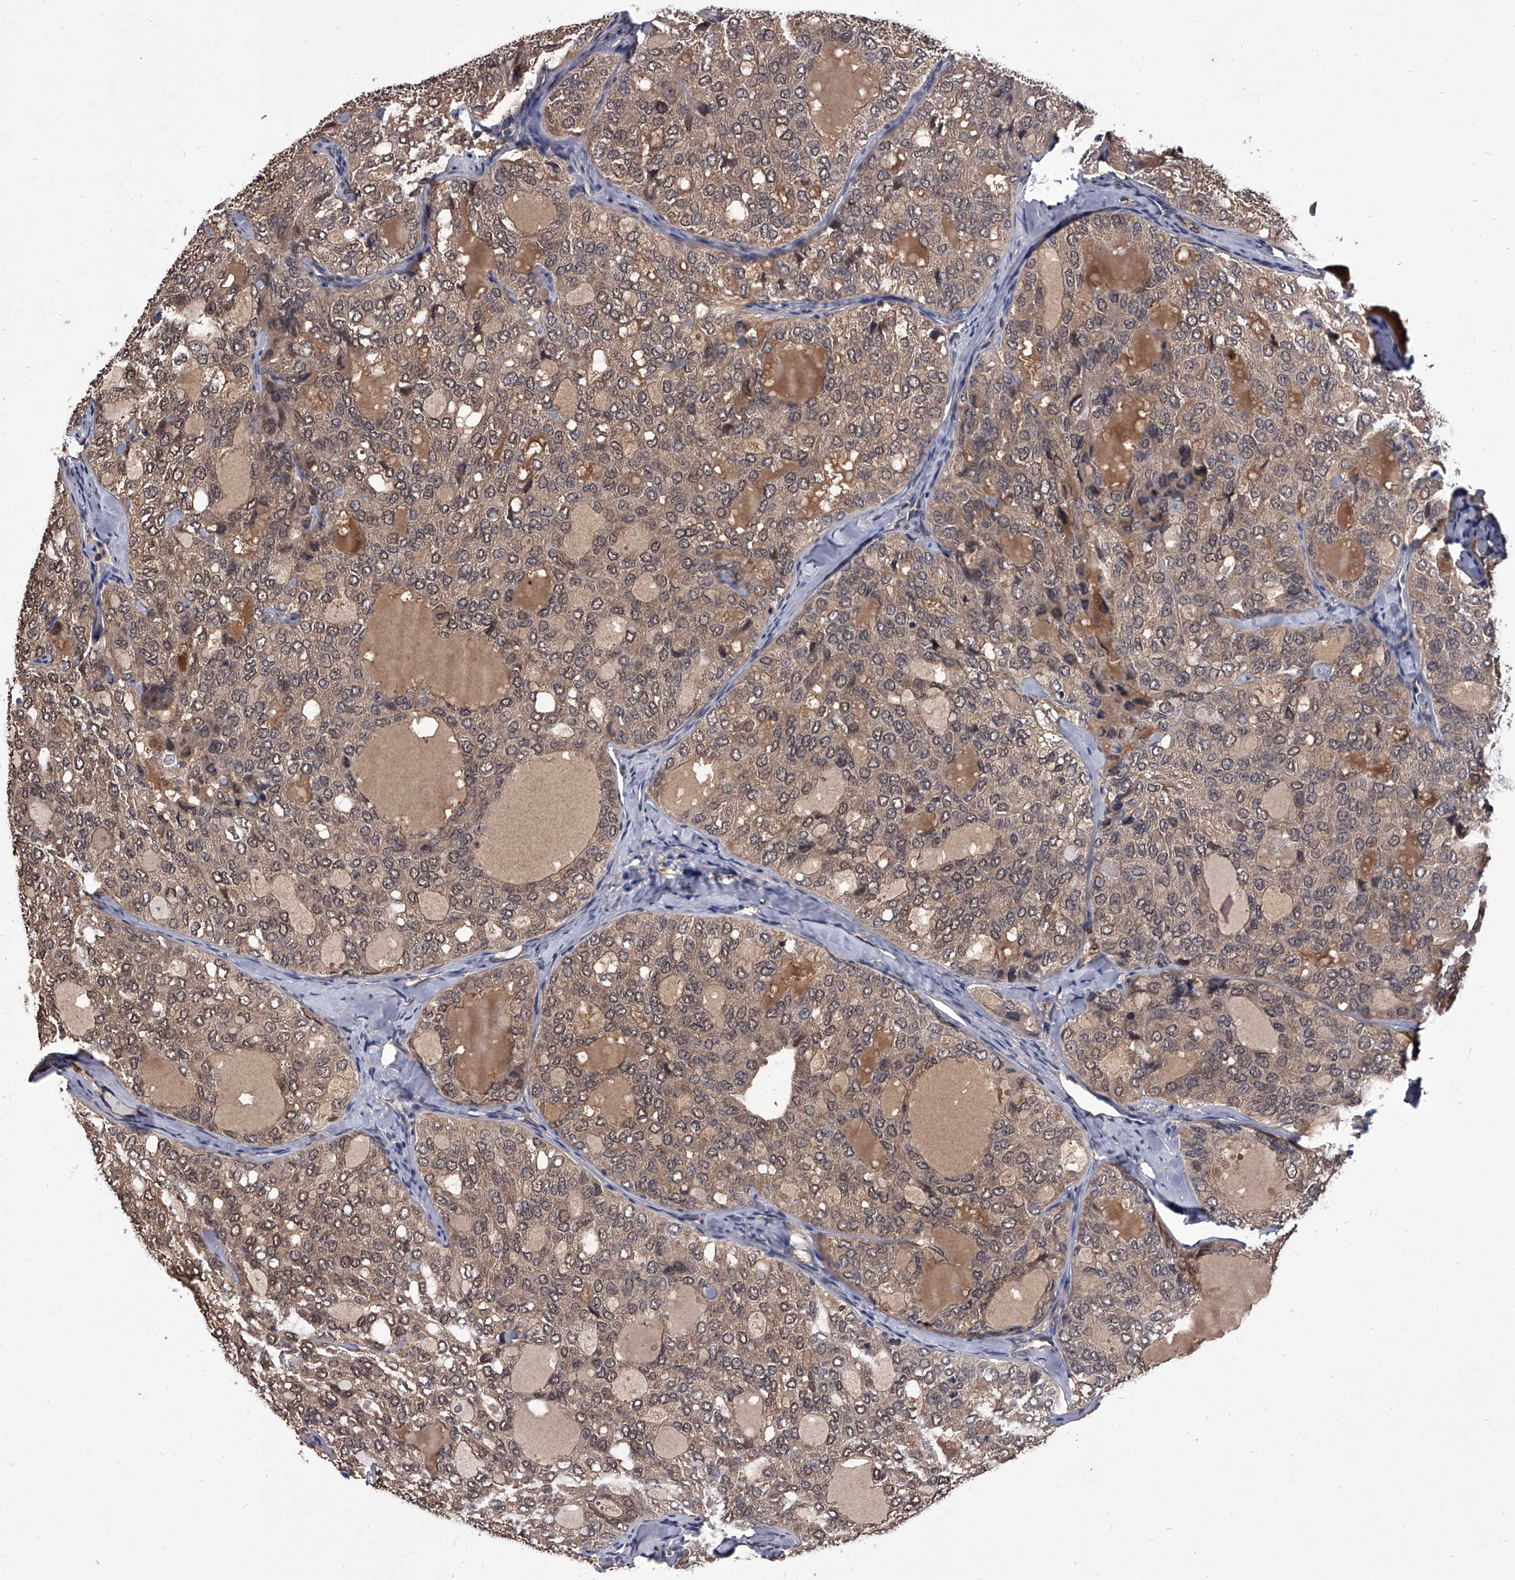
{"staining": {"intensity": "weak", "quantity": ">75%", "location": "cytoplasmic/membranous,nuclear"}, "tissue": "thyroid cancer", "cell_type": "Tumor cells", "image_type": "cancer", "snomed": [{"axis": "morphology", "description": "Follicular adenoma carcinoma, NOS"}, {"axis": "topography", "description": "Thyroid gland"}], "caption": "A brown stain shows weak cytoplasmic/membranous and nuclear staining of a protein in thyroid cancer tumor cells.", "gene": "SLC18B1", "patient": {"sex": "male", "age": 75}}